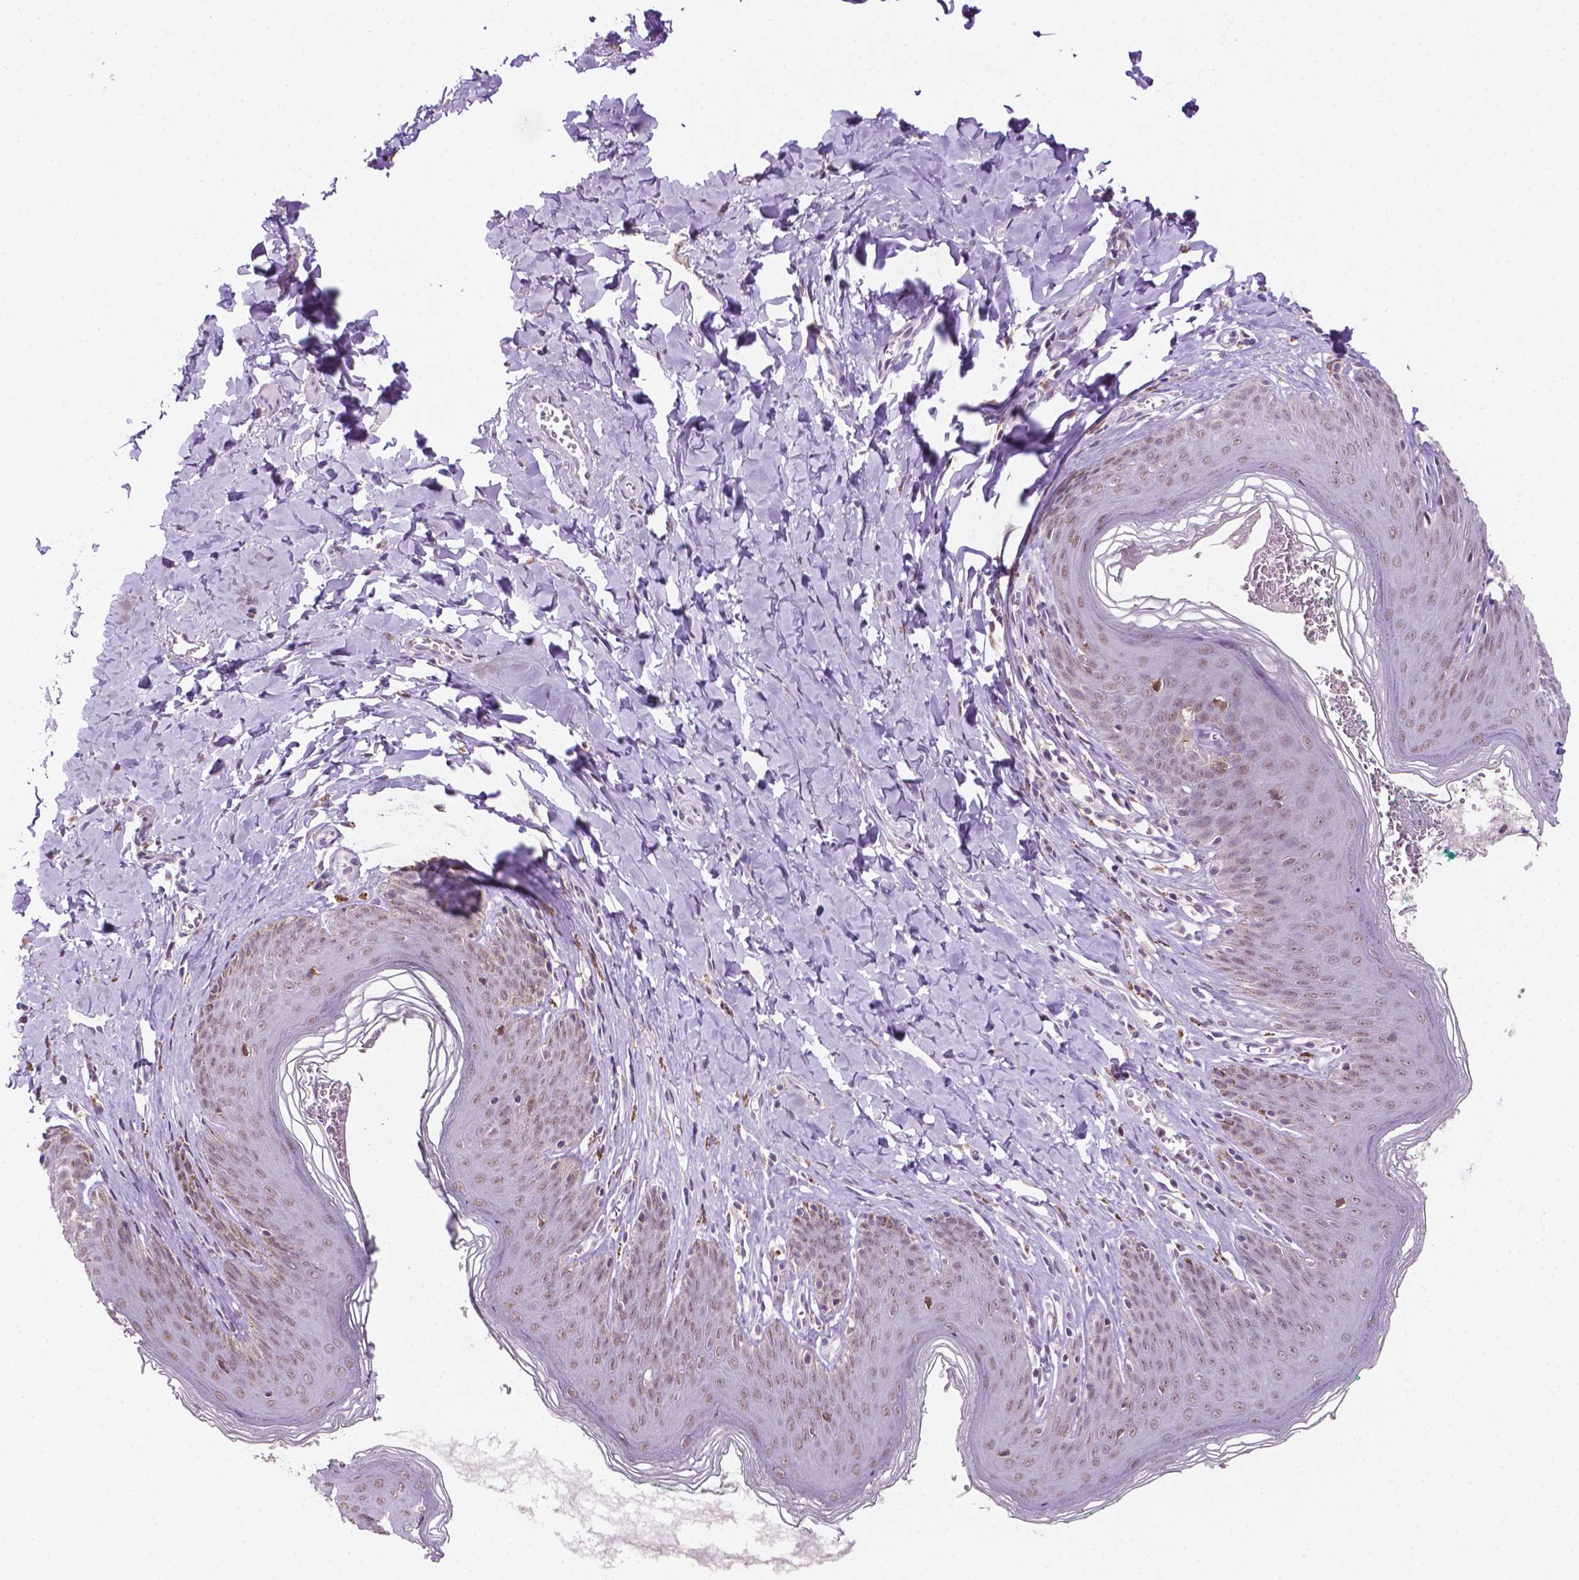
{"staining": {"intensity": "moderate", "quantity": "25%-75%", "location": "cytoplasmic/membranous,nuclear"}, "tissue": "skin", "cell_type": "Epidermal cells", "image_type": "normal", "snomed": [{"axis": "morphology", "description": "Normal tissue, NOS"}, {"axis": "topography", "description": "Vulva"}, {"axis": "topography", "description": "Peripheral nerve tissue"}], "caption": "This image demonstrates immunohistochemistry staining of benign human skin, with medium moderate cytoplasmic/membranous,nuclear expression in about 25%-75% of epidermal cells.", "gene": "PTPN6", "patient": {"sex": "female", "age": 66}}